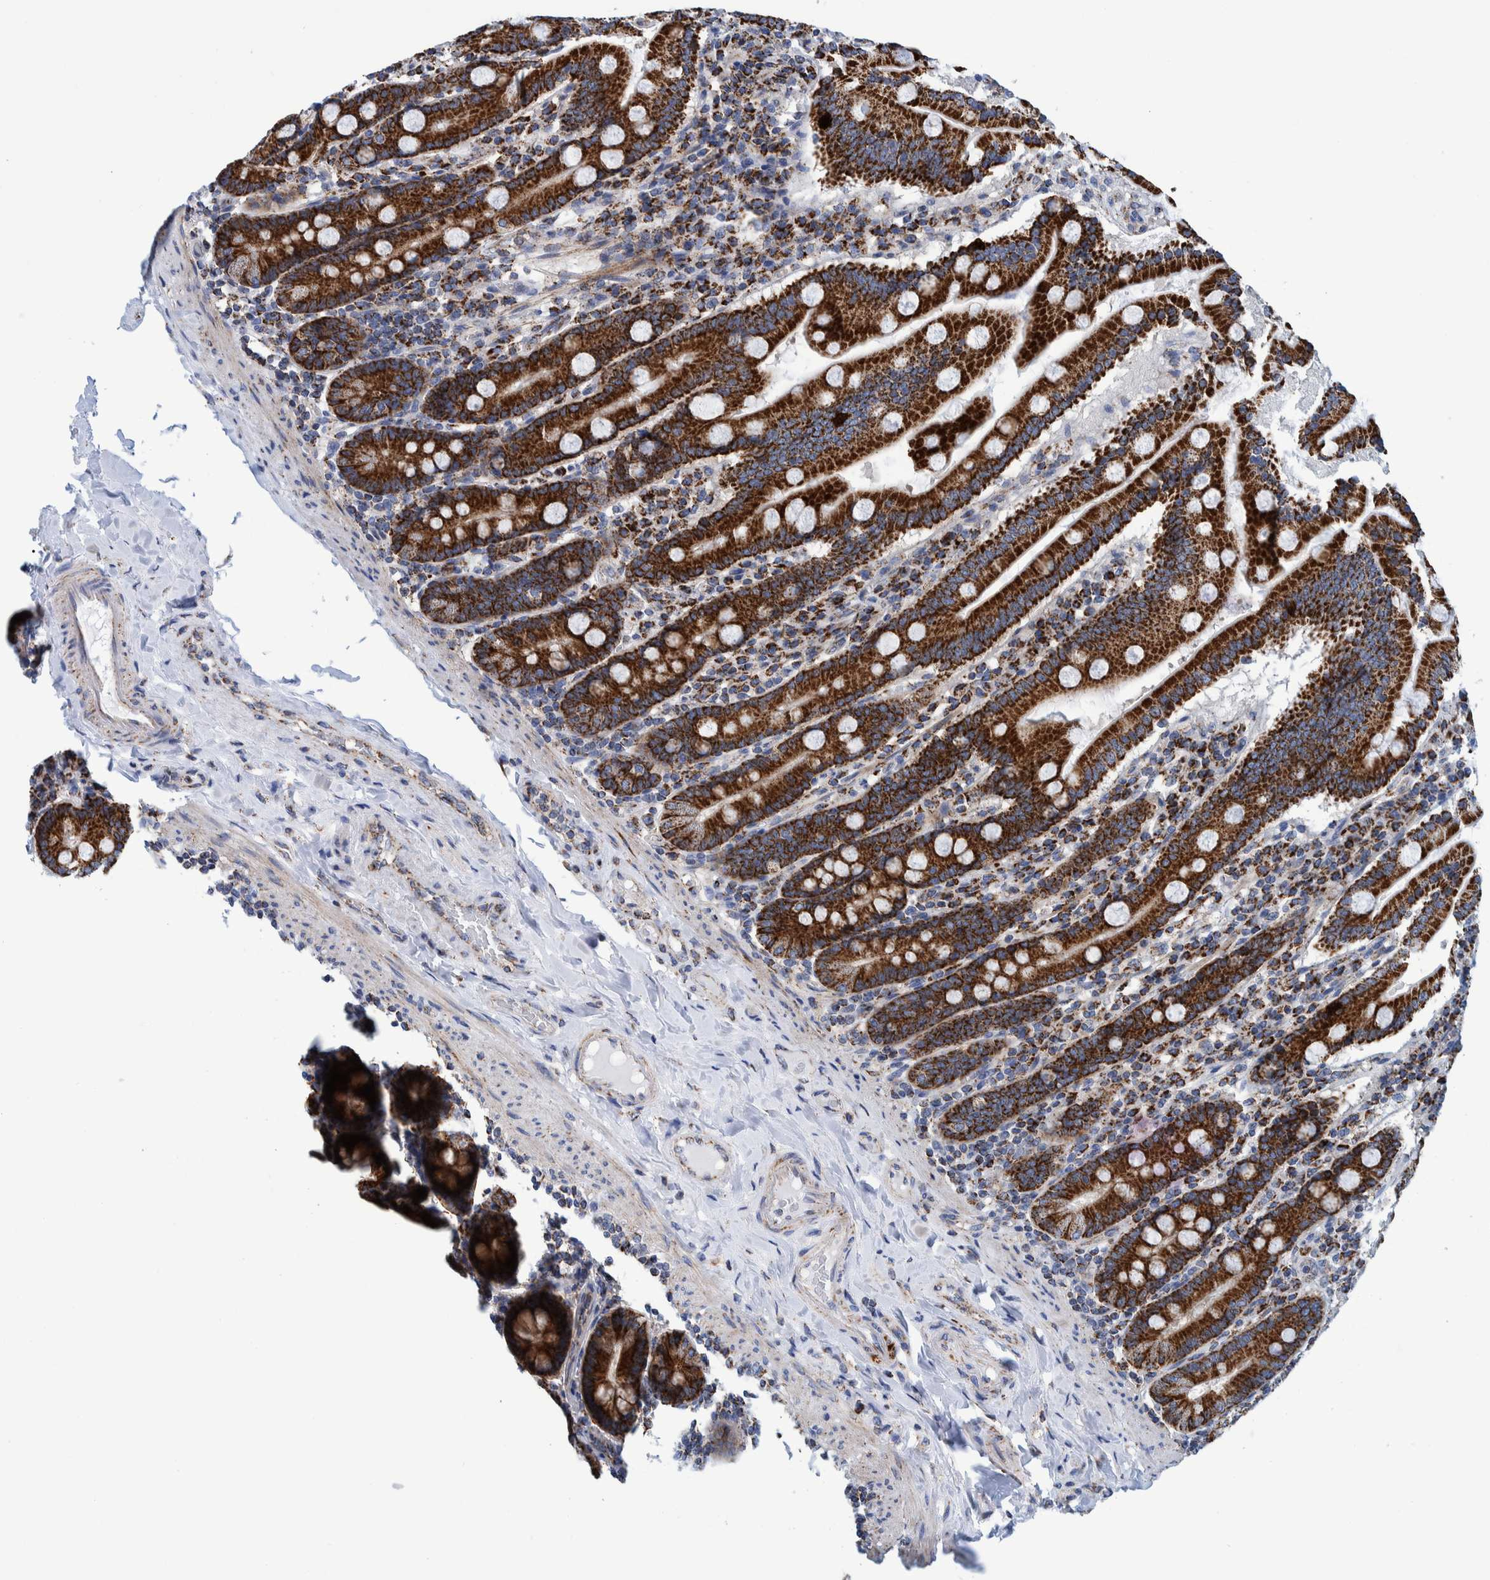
{"staining": {"intensity": "strong", "quantity": "<25%", "location": "cytoplasmic/membranous"}, "tissue": "duodenum", "cell_type": "Glandular cells", "image_type": "normal", "snomed": [{"axis": "morphology", "description": "Normal tissue, NOS"}, {"axis": "topography", "description": "Duodenum"}], "caption": "High-power microscopy captured an IHC image of benign duodenum, revealing strong cytoplasmic/membranous staining in about <25% of glandular cells.", "gene": "BZW2", "patient": {"sex": "male", "age": 50}}